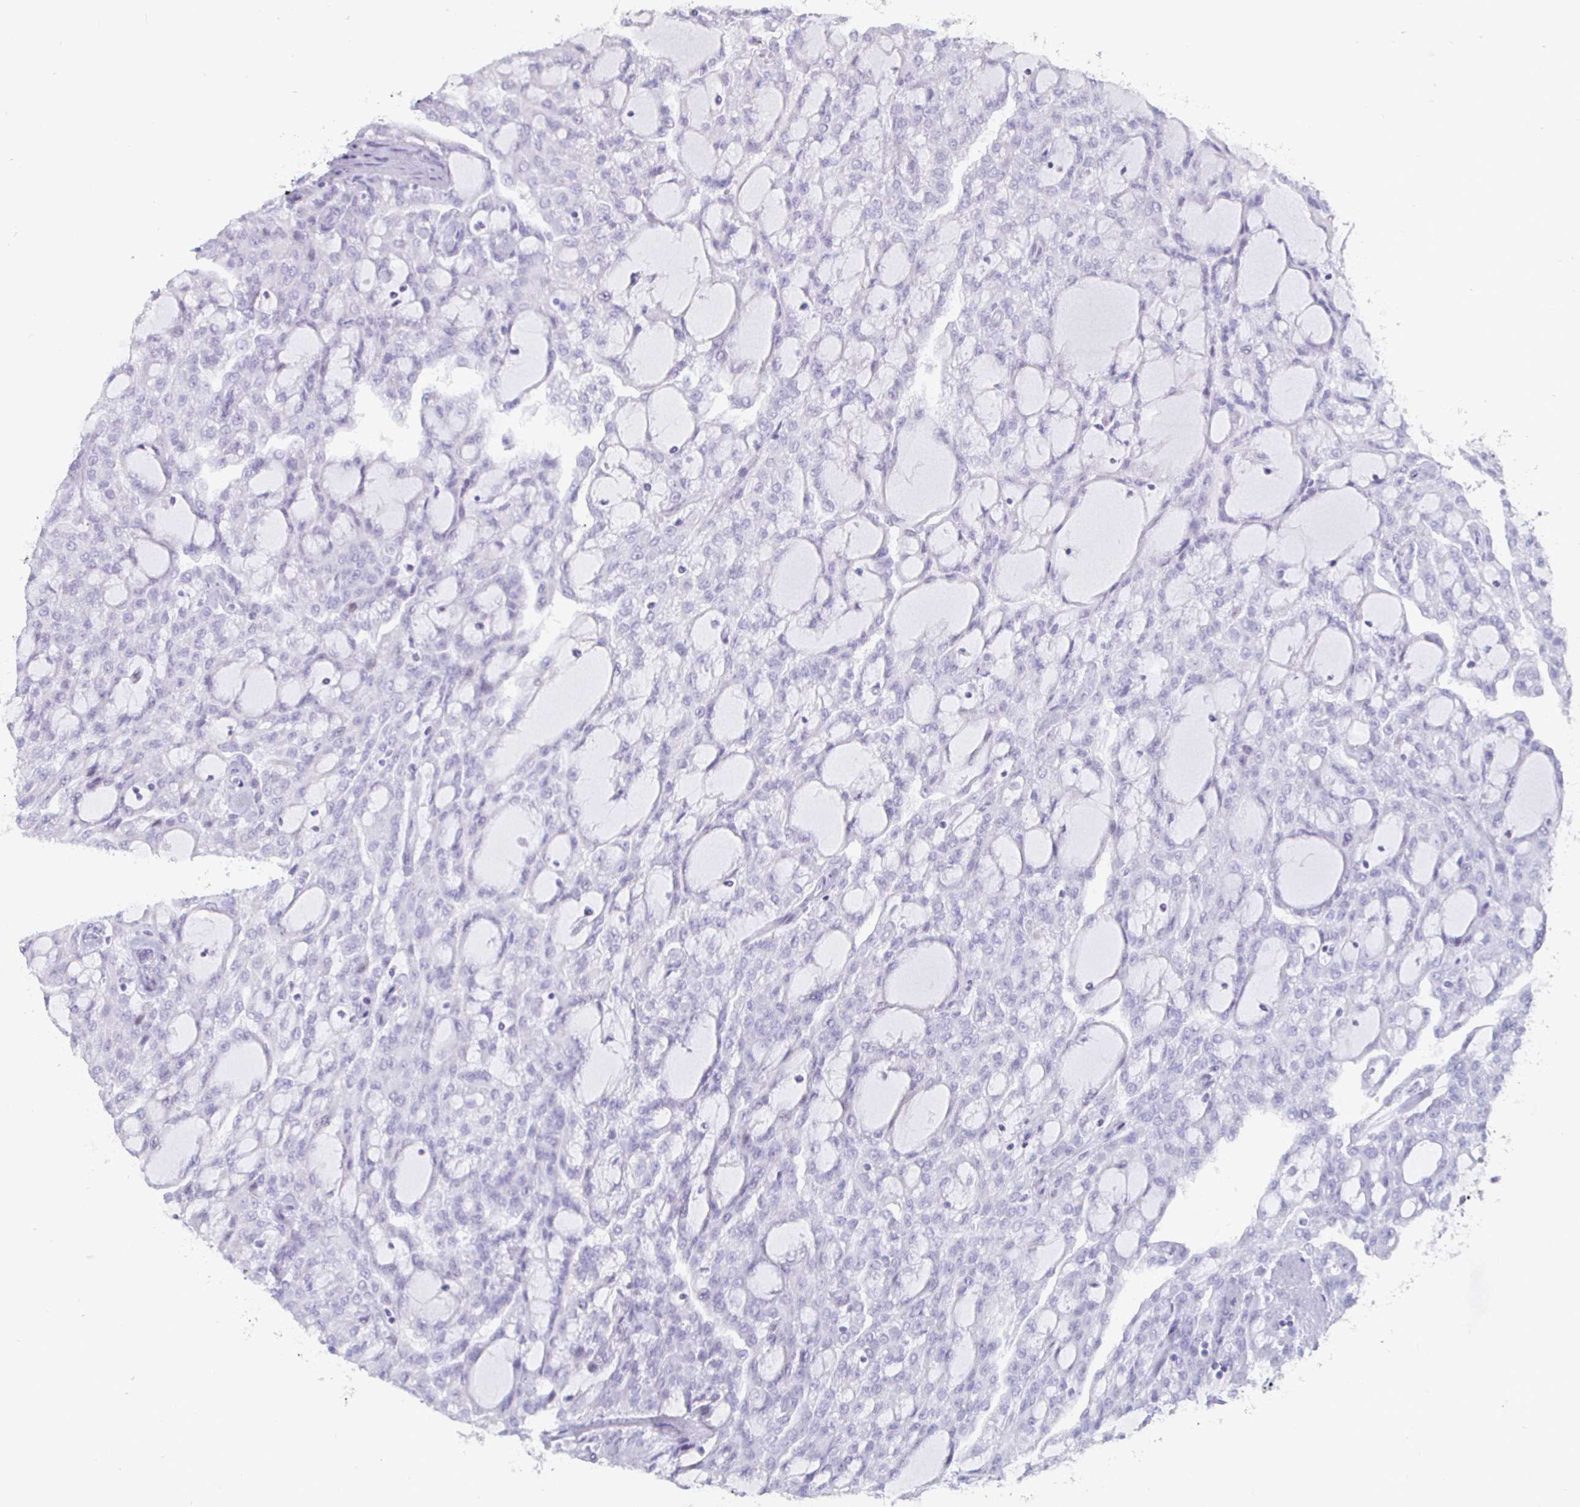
{"staining": {"intensity": "negative", "quantity": "none", "location": "none"}, "tissue": "renal cancer", "cell_type": "Tumor cells", "image_type": "cancer", "snomed": [{"axis": "morphology", "description": "Adenocarcinoma, NOS"}, {"axis": "topography", "description": "Kidney"}], "caption": "A high-resolution micrograph shows IHC staining of renal adenocarcinoma, which shows no significant positivity in tumor cells.", "gene": "DMRTB1", "patient": {"sex": "male", "age": 63}}